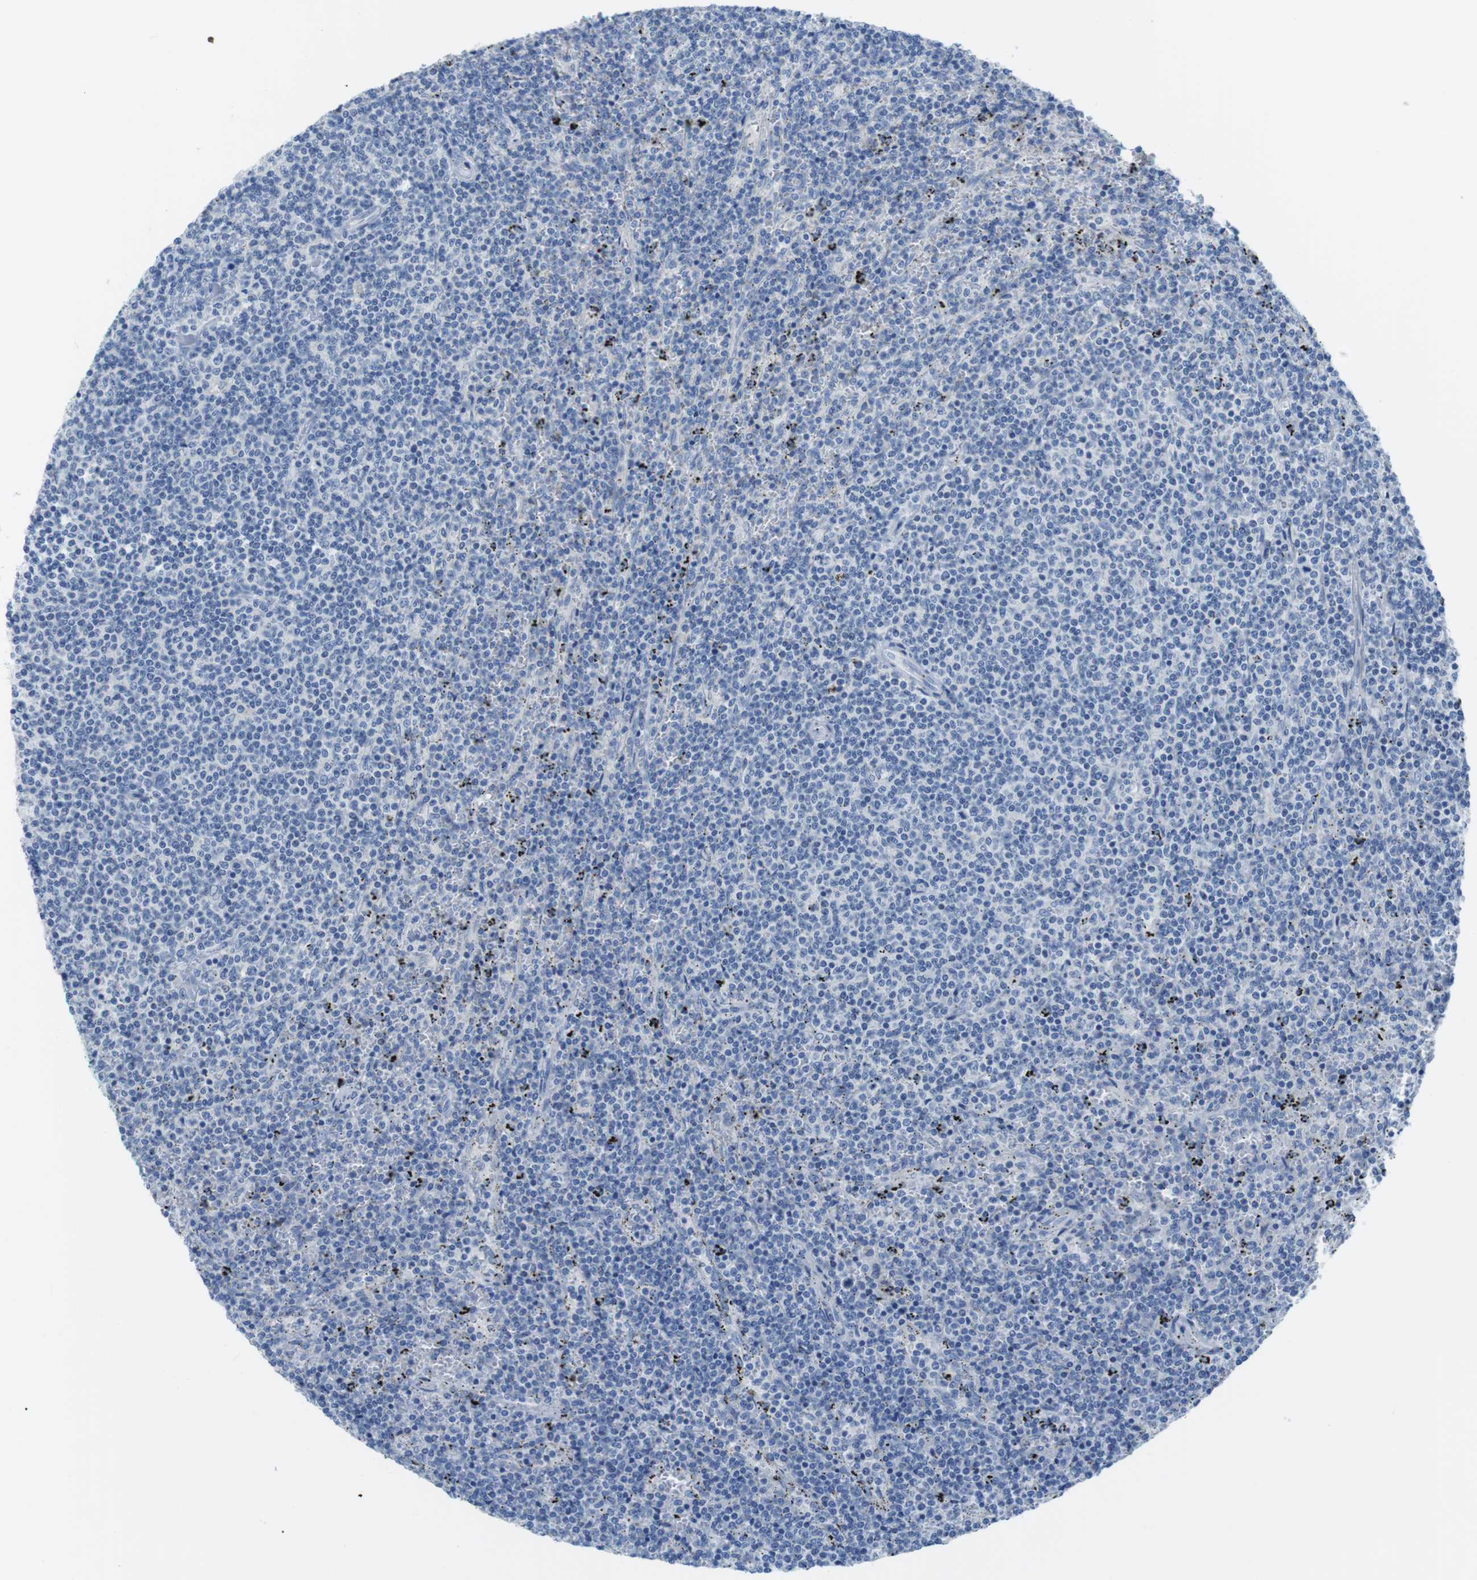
{"staining": {"intensity": "negative", "quantity": "none", "location": "none"}, "tissue": "lymphoma", "cell_type": "Tumor cells", "image_type": "cancer", "snomed": [{"axis": "morphology", "description": "Malignant lymphoma, non-Hodgkin's type, Low grade"}, {"axis": "topography", "description": "Spleen"}], "caption": "Tumor cells are negative for protein expression in human lymphoma. The staining was performed using DAB (3,3'-diaminobenzidine) to visualize the protein expression in brown, while the nuclei were stained in blue with hematoxylin (Magnification: 20x).", "gene": "ASIC5", "patient": {"sex": "female", "age": 50}}